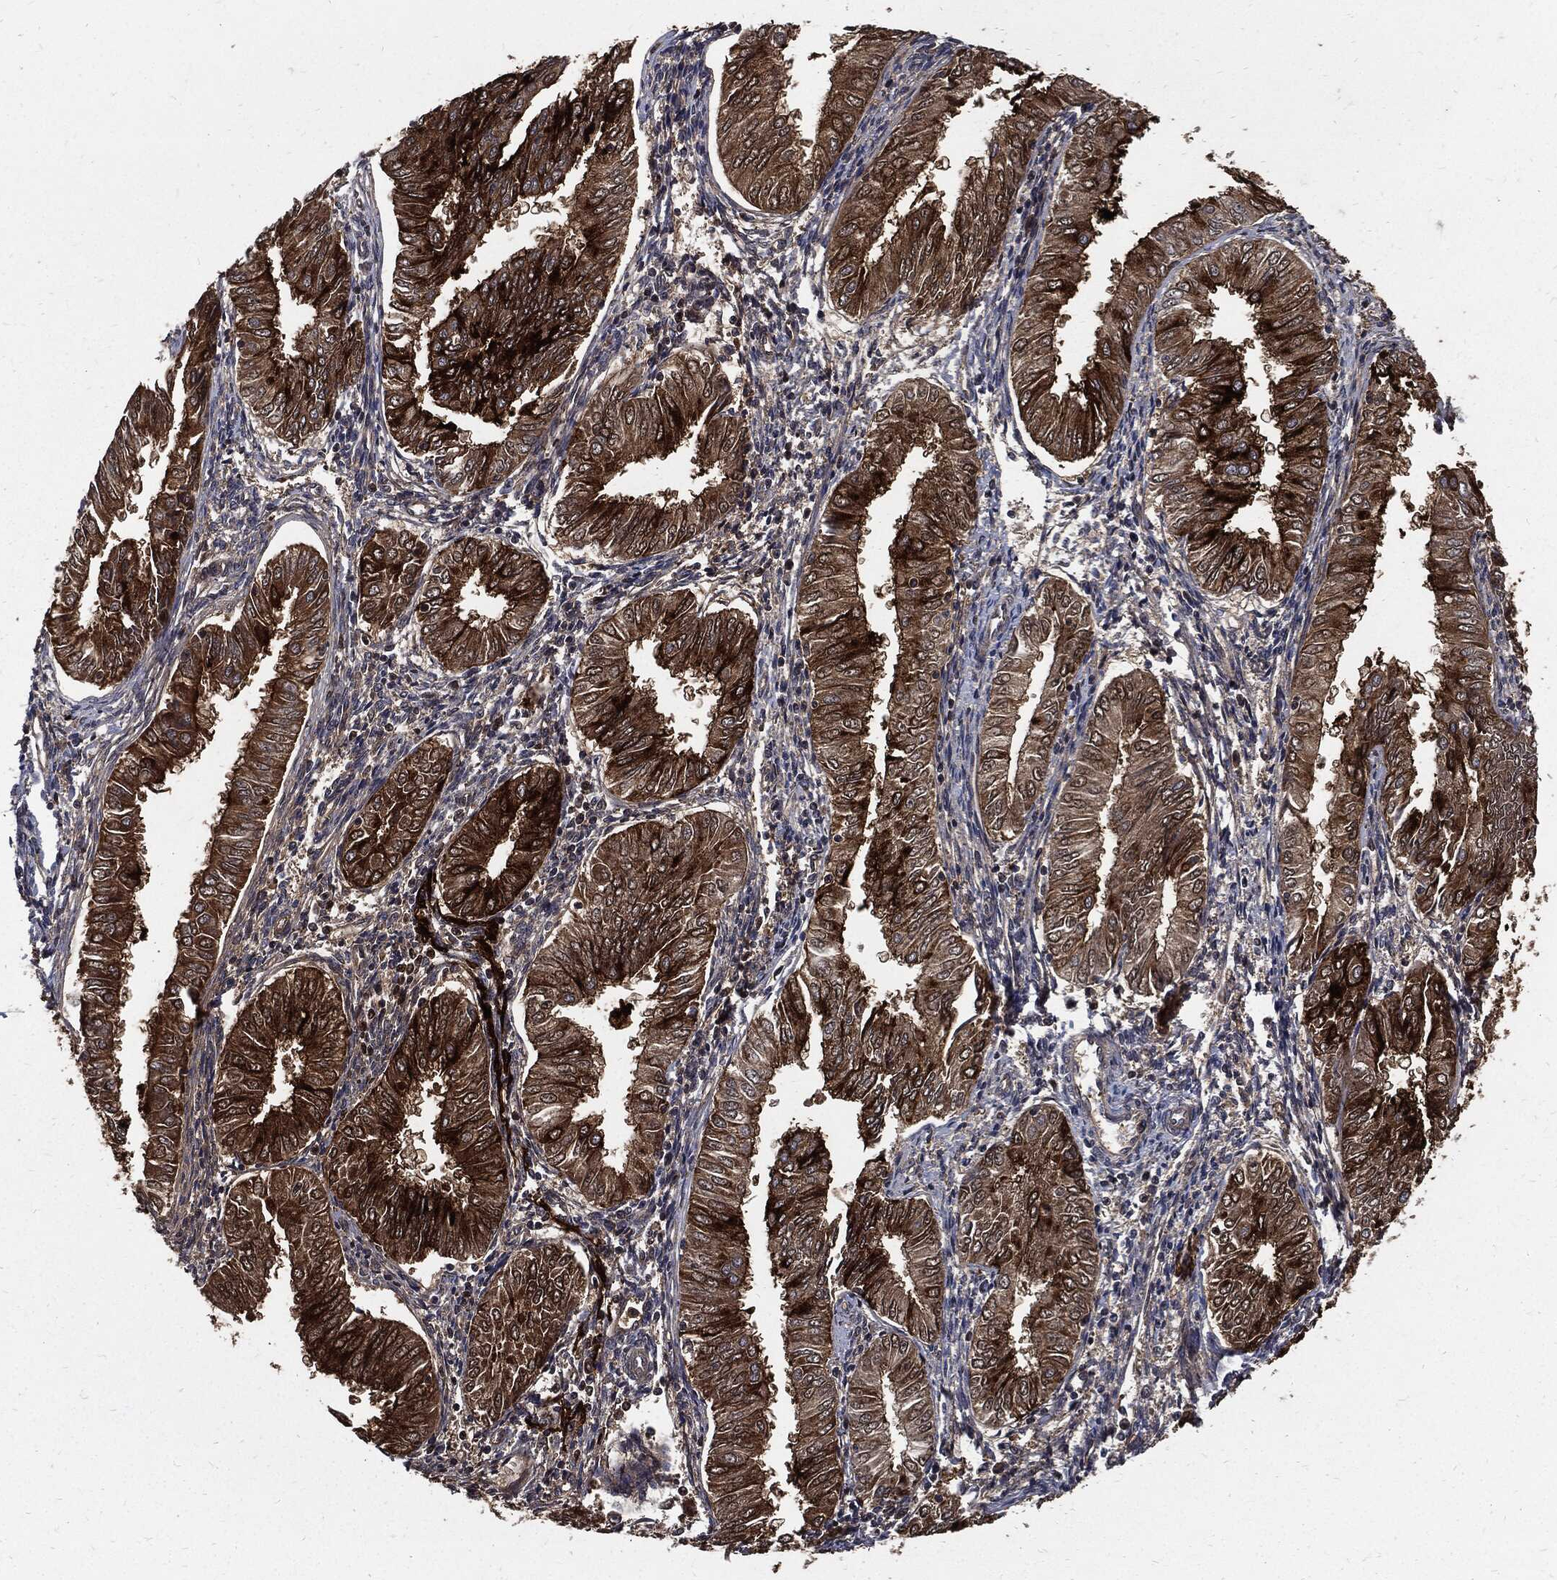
{"staining": {"intensity": "strong", "quantity": ">75%", "location": "cytoplasmic/membranous"}, "tissue": "endometrial cancer", "cell_type": "Tumor cells", "image_type": "cancer", "snomed": [{"axis": "morphology", "description": "Adenocarcinoma, NOS"}, {"axis": "topography", "description": "Endometrium"}], "caption": "High-power microscopy captured an immunohistochemistry micrograph of endometrial adenocarcinoma, revealing strong cytoplasmic/membranous positivity in approximately >75% of tumor cells. The staining is performed using DAB (3,3'-diaminobenzidine) brown chromogen to label protein expression. The nuclei are counter-stained blue using hematoxylin.", "gene": "CLU", "patient": {"sex": "female", "age": 53}}